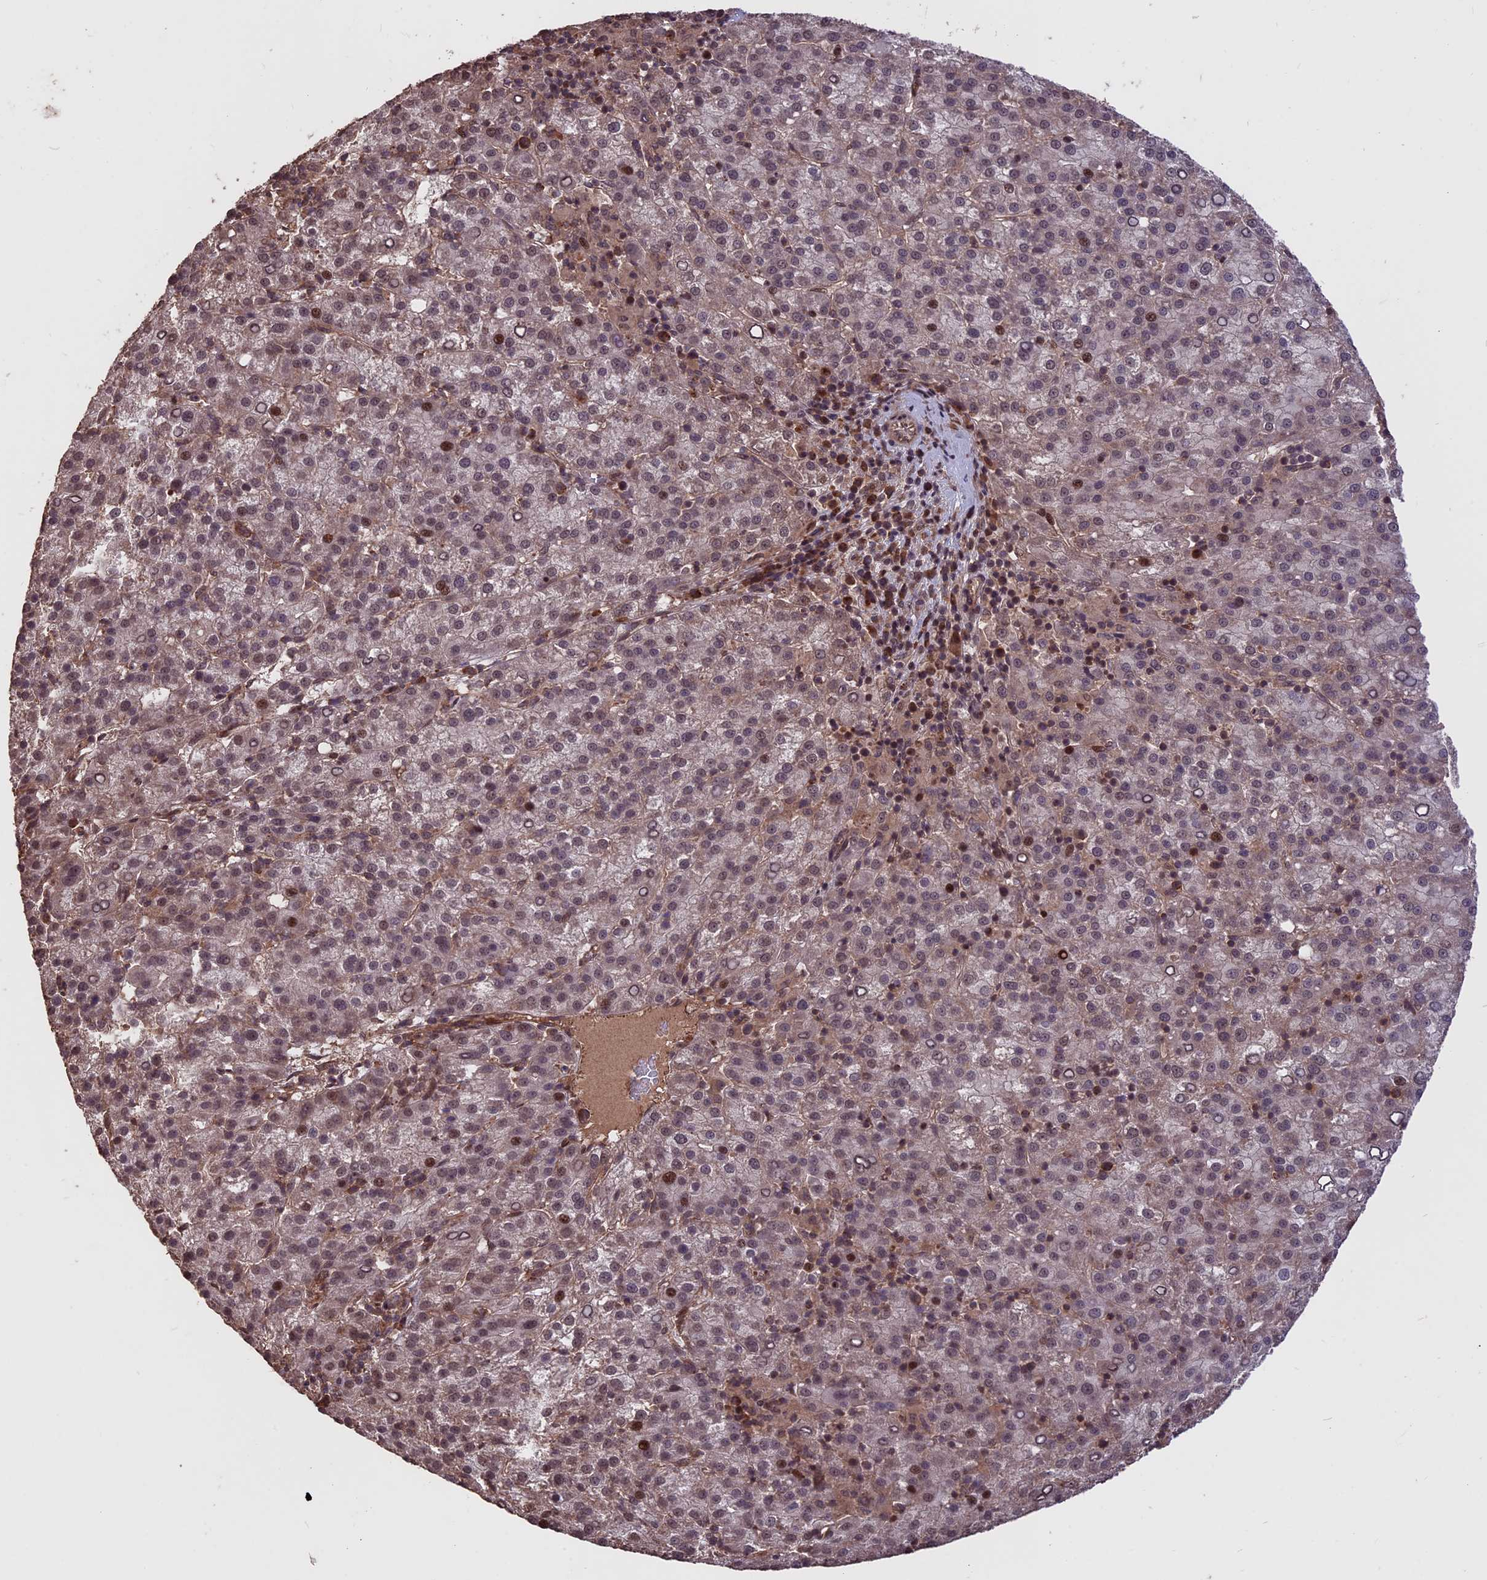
{"staining": {"intensity": "weak", "quantity": "<25%", "location": "cytoplasmic/membranous,nuclear"}, "tissue": "liver cancer", "cell_type": "Tumor cells", "image_type": "cancer", "snomed": [{"axis": "morphology", "description": "Carcinoma, Hepatocellular, NOS"}, {"axis": "topography", "description": "Liver"}], "caption": "An image of liver cancer (hepatocellular carcinoma) stained for a protein exhibits no brown staining in tumor cells.", "gene": "ZNF598", "patient": {"sex": "female", "age": 58}}